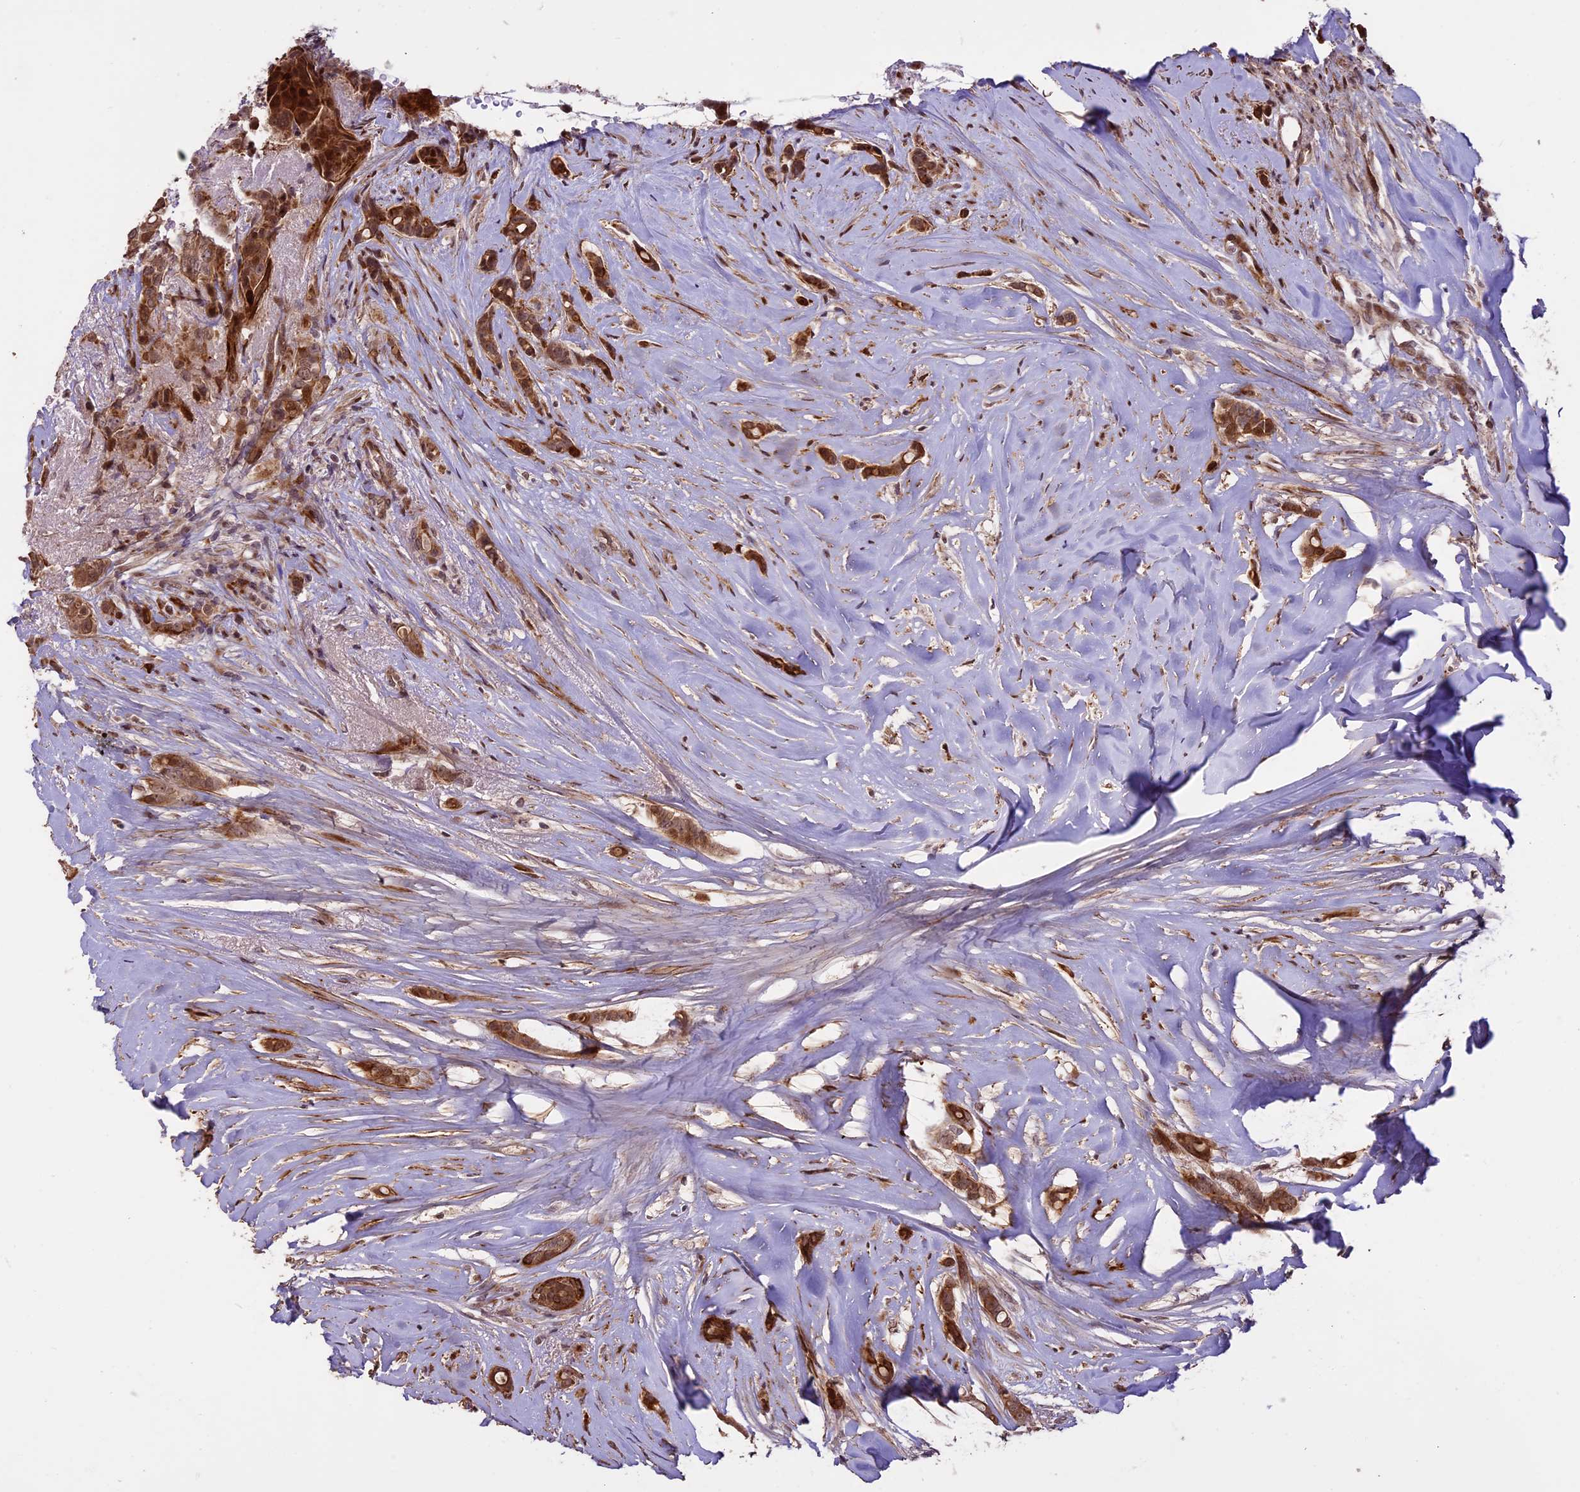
{"staining": {"intensity": "strong", "quantity": ">75%", "location": "cytoplasmic/membranous,nuclear"}, "tissue": "breast cancer", "cell_type": "Tumor cells", "image_type": "cancer", "snomed": [{"axis": "morphology", "description": "Lobular carcinoma"}, {"axis": "topography", "description": "Breast"}], "caption": "Immunohistochemistry (IHC) of human breast cancer (lobular carcinoma) exhibits high levels of strong cytoplasmic/membranous and nuclear staining in about >75% of tumor cells.", "gene": "ENHO", "patient": {"sex": "female", "age": 51}}